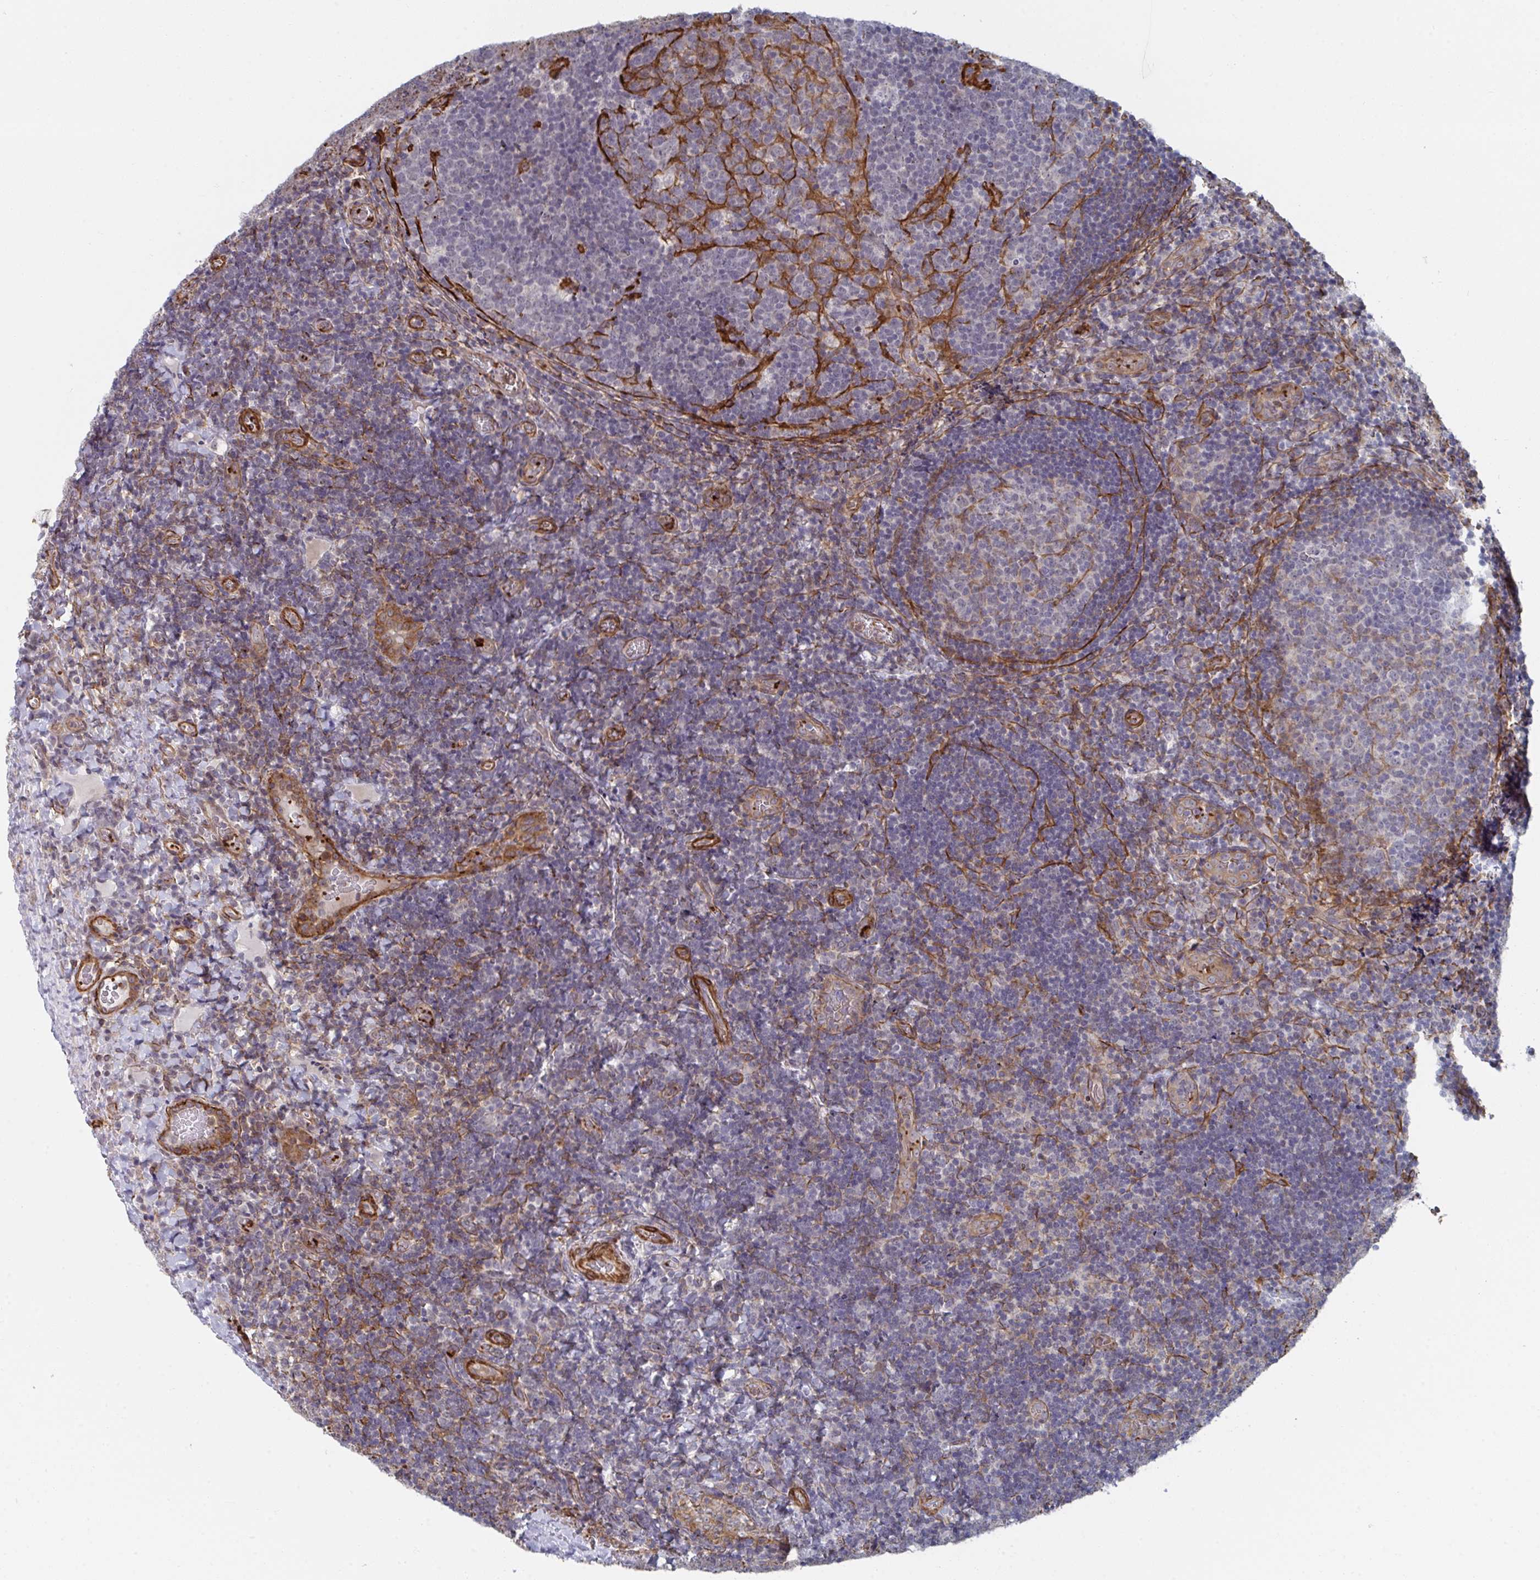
{"staining": {"intensity": "strong", "quantity": "<25%", "location": "cytoplasmic/membranous"}, "tissue": "tonsil", "cell_type": "Germinal center cells", "image_type": "normal", "snomed": [{"axis": "morphology", "description": "Normal tissue, NOS"}, {"axis": "topography", "description": "Tonsil"}], "caption": "Normal tonsil was stained to show a protein in brown. There is medium levels of strong cytoplasmic/membranous expression in about <25% of germinal center cells.", "gene": "NEURL4", "patient": {"sex": "male", "age": 17}}